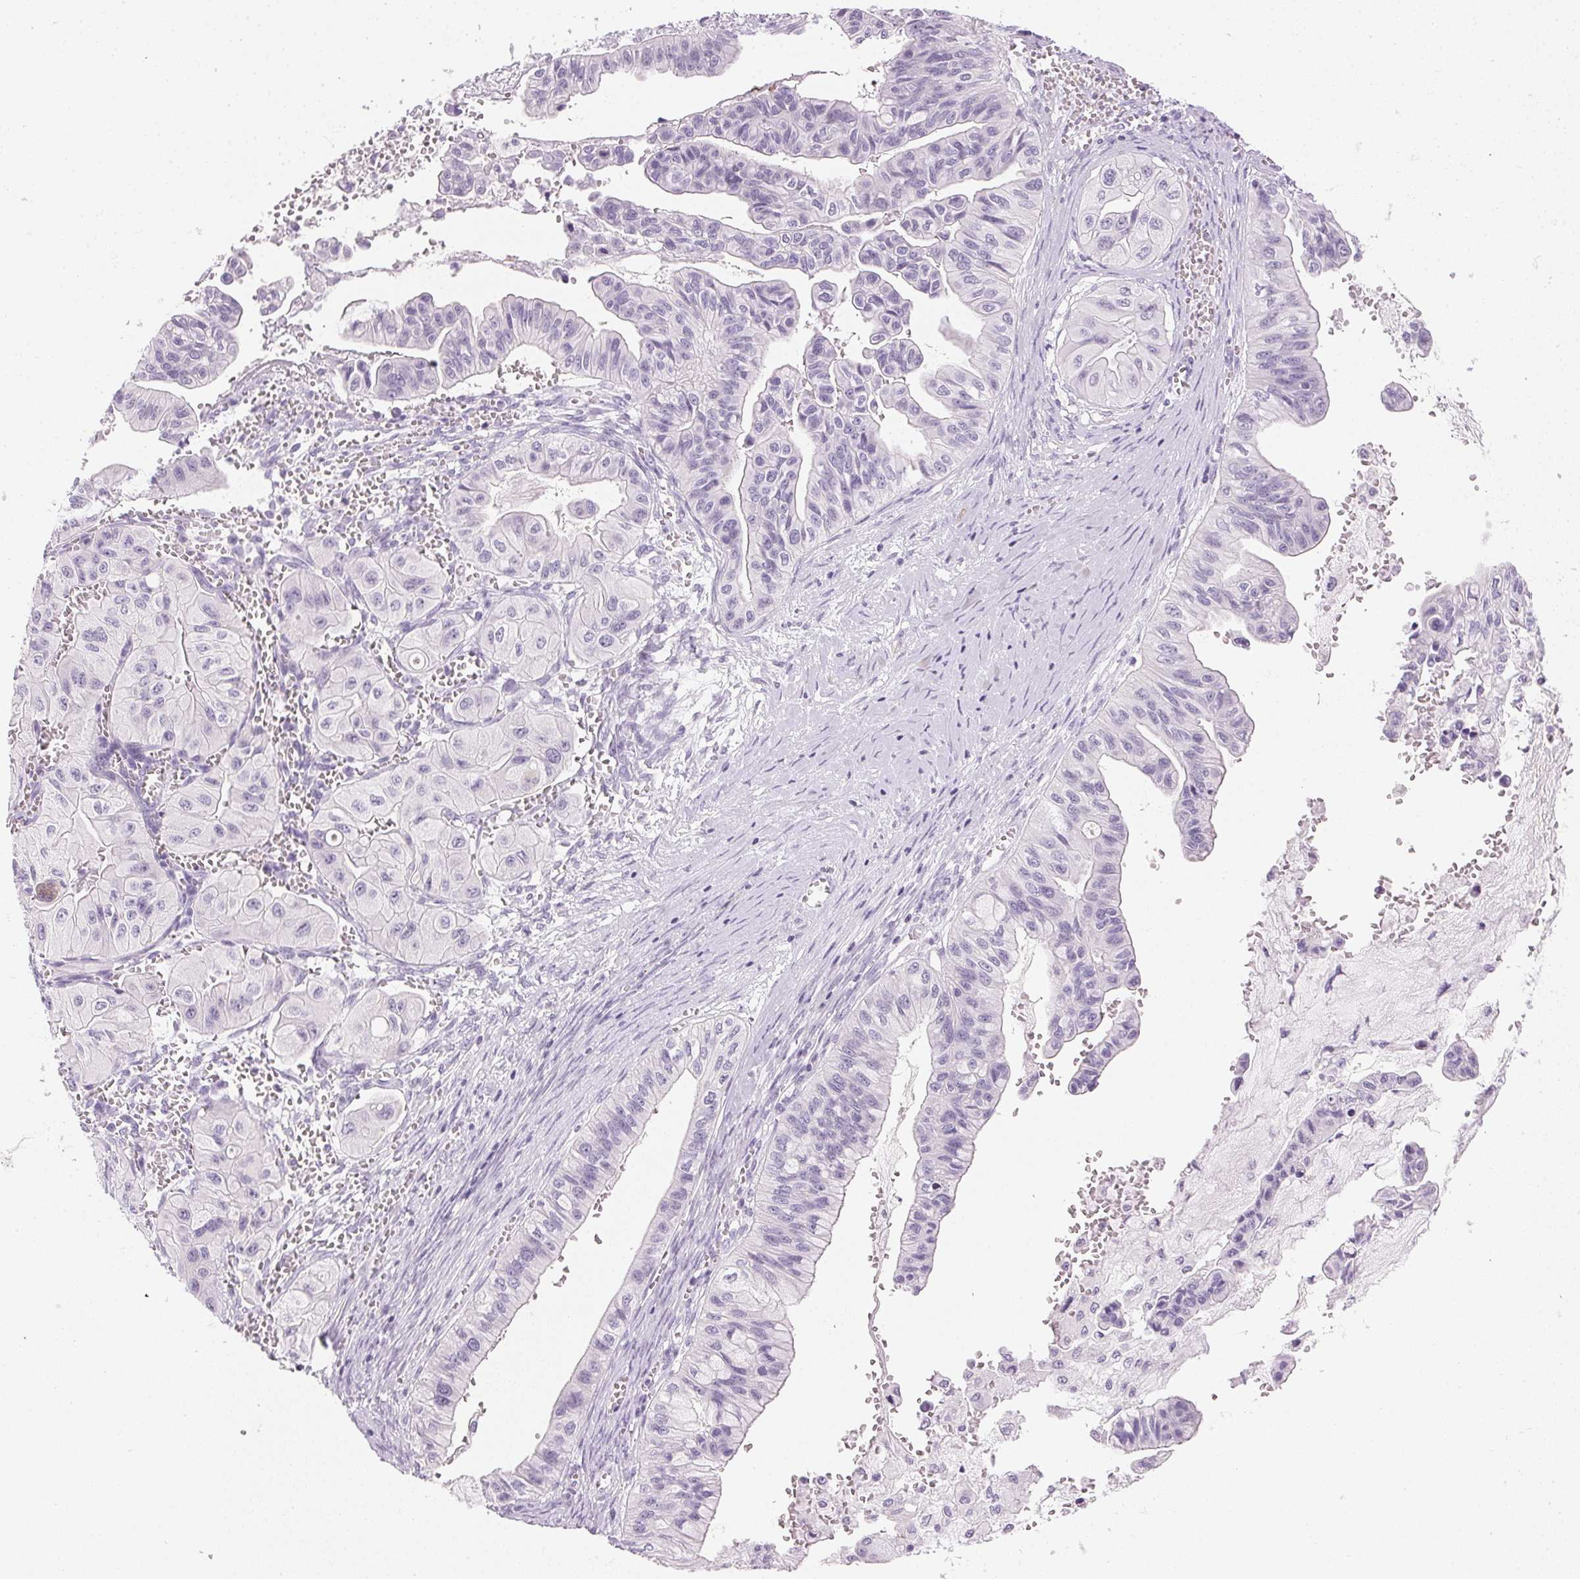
{"staining": {"intensity": "negative", "quantity": "none", "location": "none"}, "tissue": "ovarian cancer", "cell_type": "Tumor cells", "image_type": "cancer", "snomed": [{"axis": "morphology", "description": "Cystadenocarcinoma, mucinous, NOS"}, {"axis": "topography", "description": "Ovary"}], "caption": "Tumor cells are negative for brown protein staining in ovarian cancer (mucinous cystadenocarcinoma).", "gene": "IGFBP1", "patient": {"sex": "female", "age": 72}}